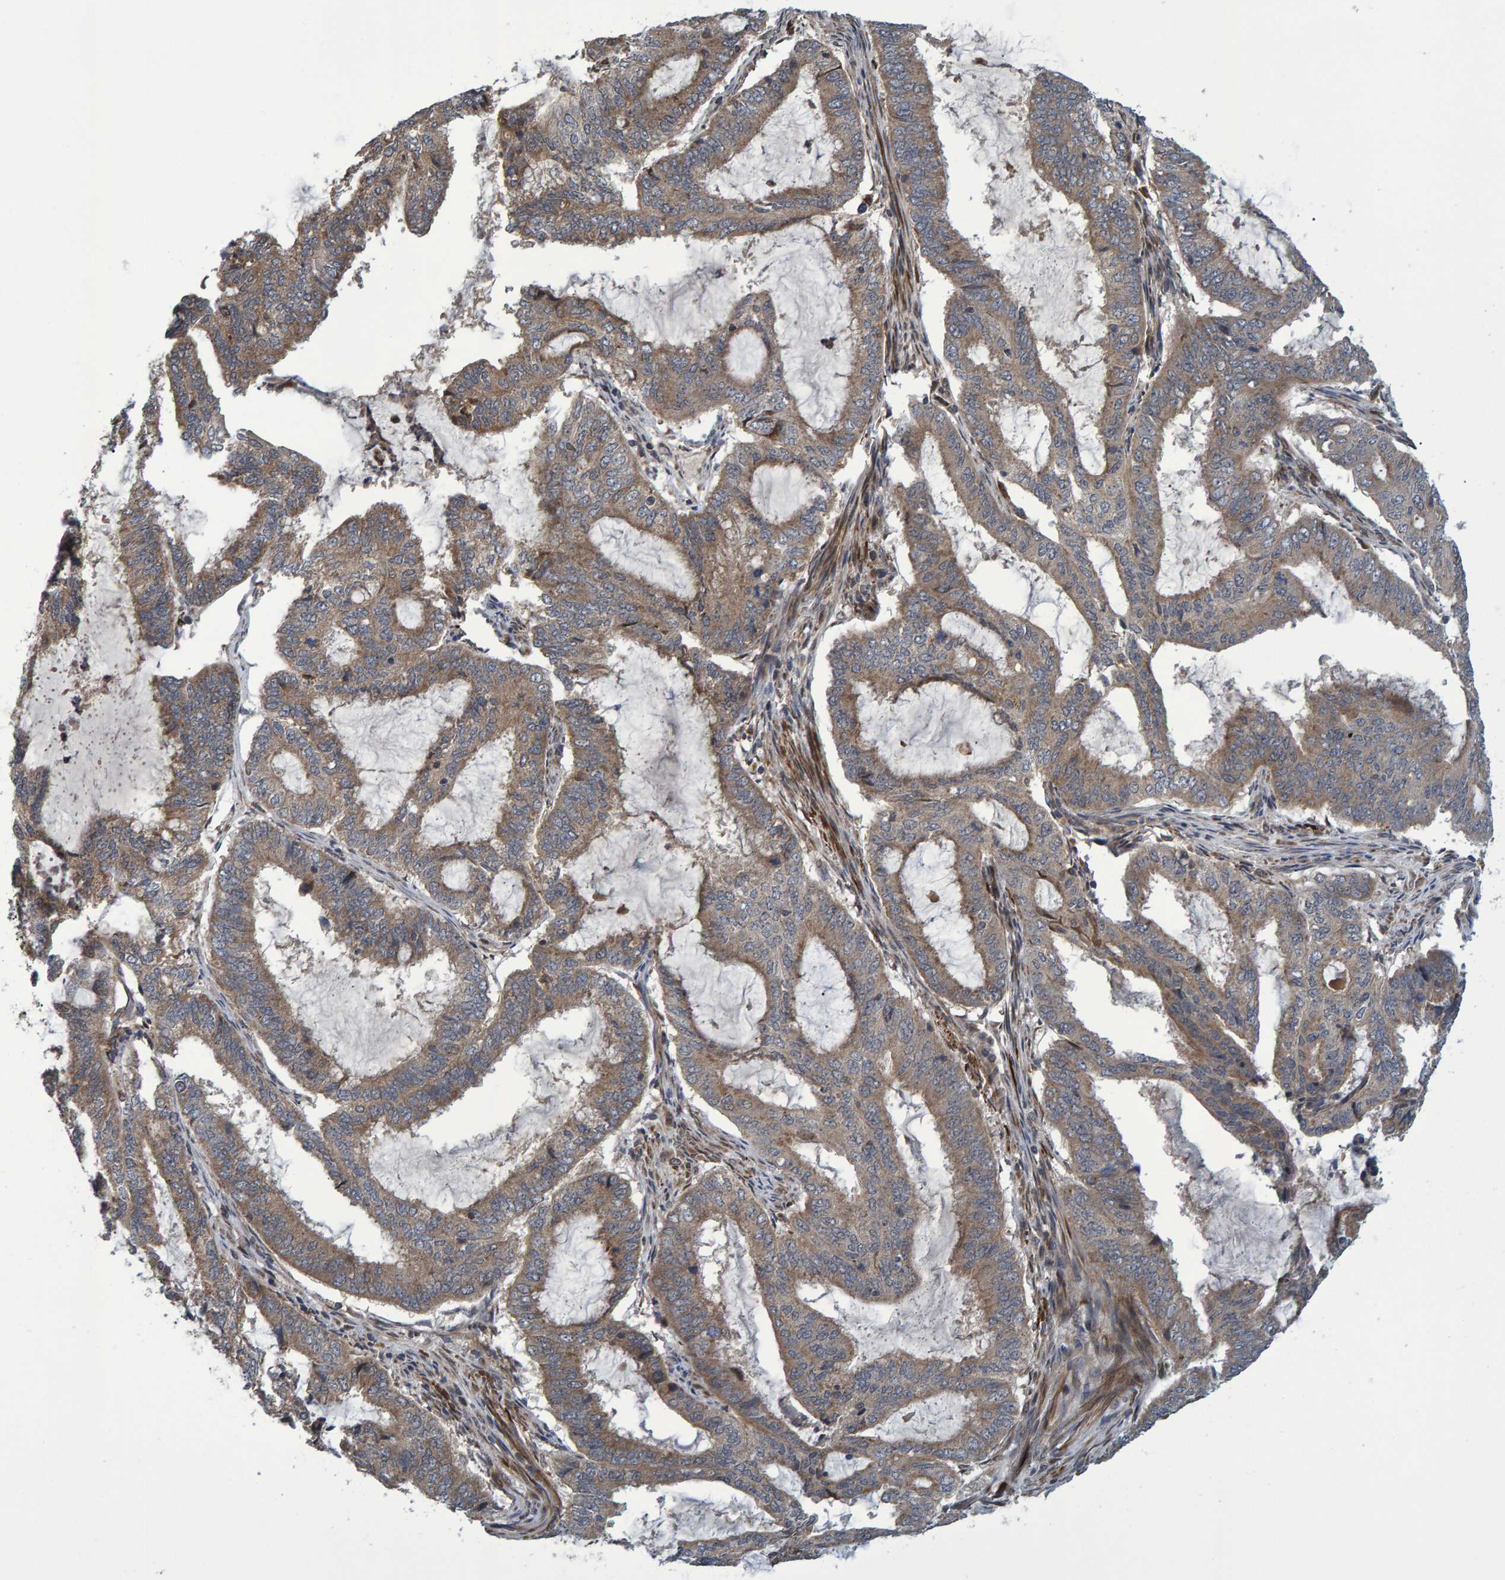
{"staining": {"intensity": "weak", "quantity": ">75%", "location": "cytoplasmic/membranous"}, "tissue": "endometrial cancer", "cell_type": "Tumor cells", "image_type": "cancer", "snomed": [{"axis": "morphology", "description": "Adenocarcinoma, NOS"}, {"axis": "topography", "description": "Endometrium"}], "caption": "This is an image of IHC staining of endometrial cancer (adenocarcinoma), which shows weak positivity in the cytoplasmic/membranous of tumor cells.", "gene": "ATP6V1H", "patient": {"sex": "female", "age": 51}}